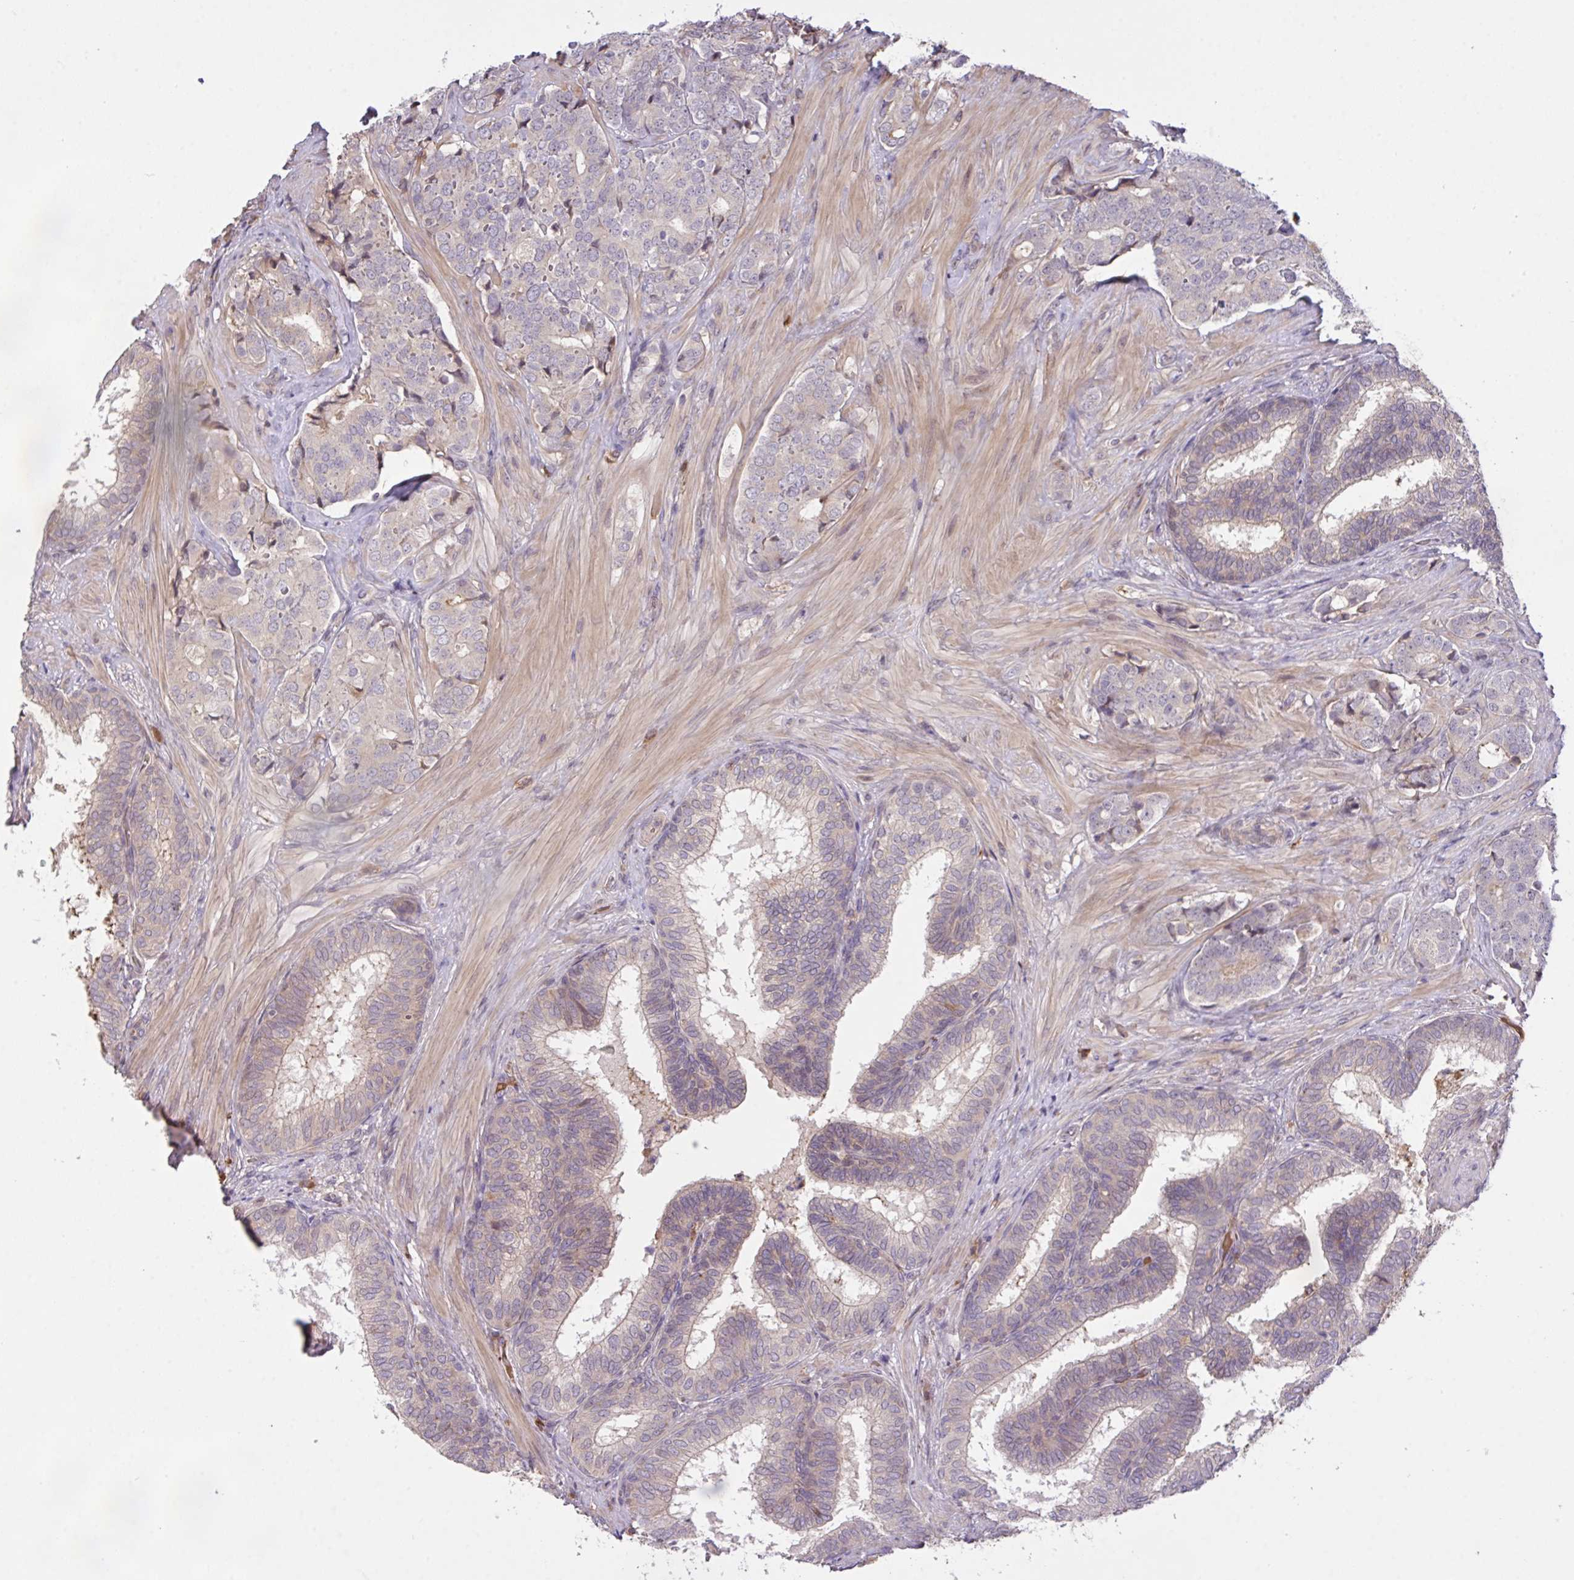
{"staining": {"intensity": "negative", "quantity": "none", "location": "none"}, "tissue": "prostate cancer", "cell_type": "Tumor cells", "image_type": "cancer", "snomed": [{"axis": "morphology", "description": "Adenocarcinoma, High grade"}, {"axis": "topography", "description": "Prostate"}], "caption": "Protein analysis of high-grade adenocarcinoma (prostate) displays no significant staining in tumor cells.", "gene": "FCER1A", "patient": {"sex": "male", "age": 62}}